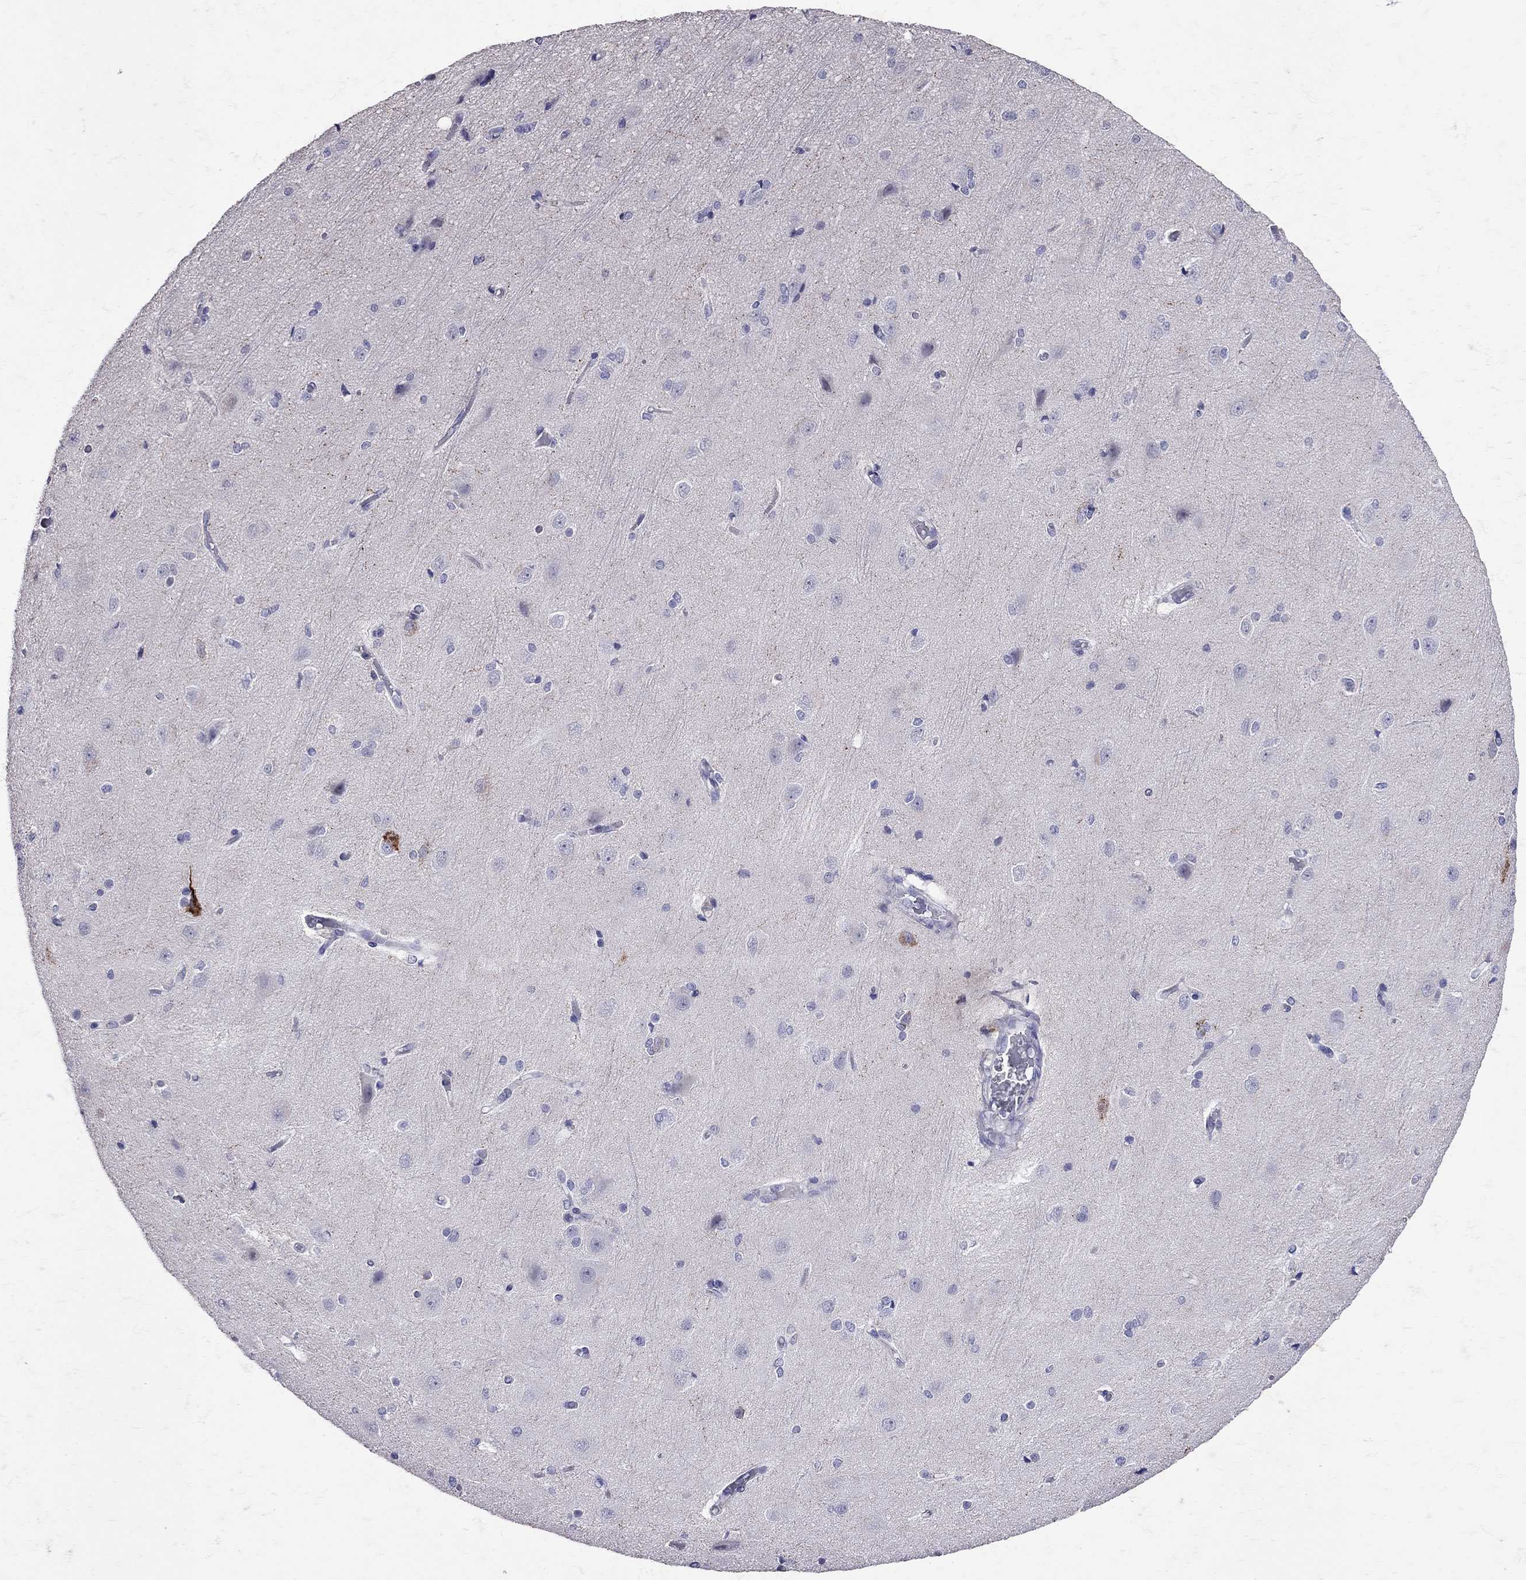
{"staining": {"intensity": "negative", "quantity": "none", "location": "none"}, "tissue": "cerebral cortex", "cell_type": "Endothelial cells", "image_type": "normal", "snomed": [{"axis": "morphology", "description": "Normal tissue, NOS"}, {"axis": "topography", "description": "Cerebral cortex"}], "caption": "This is an immunohistochemistry (IHC) image of benign cerebral cortex. There is no expression in endothelial cells.", "gene": "SST", "patient": {"sex": "male", "age": 37}}